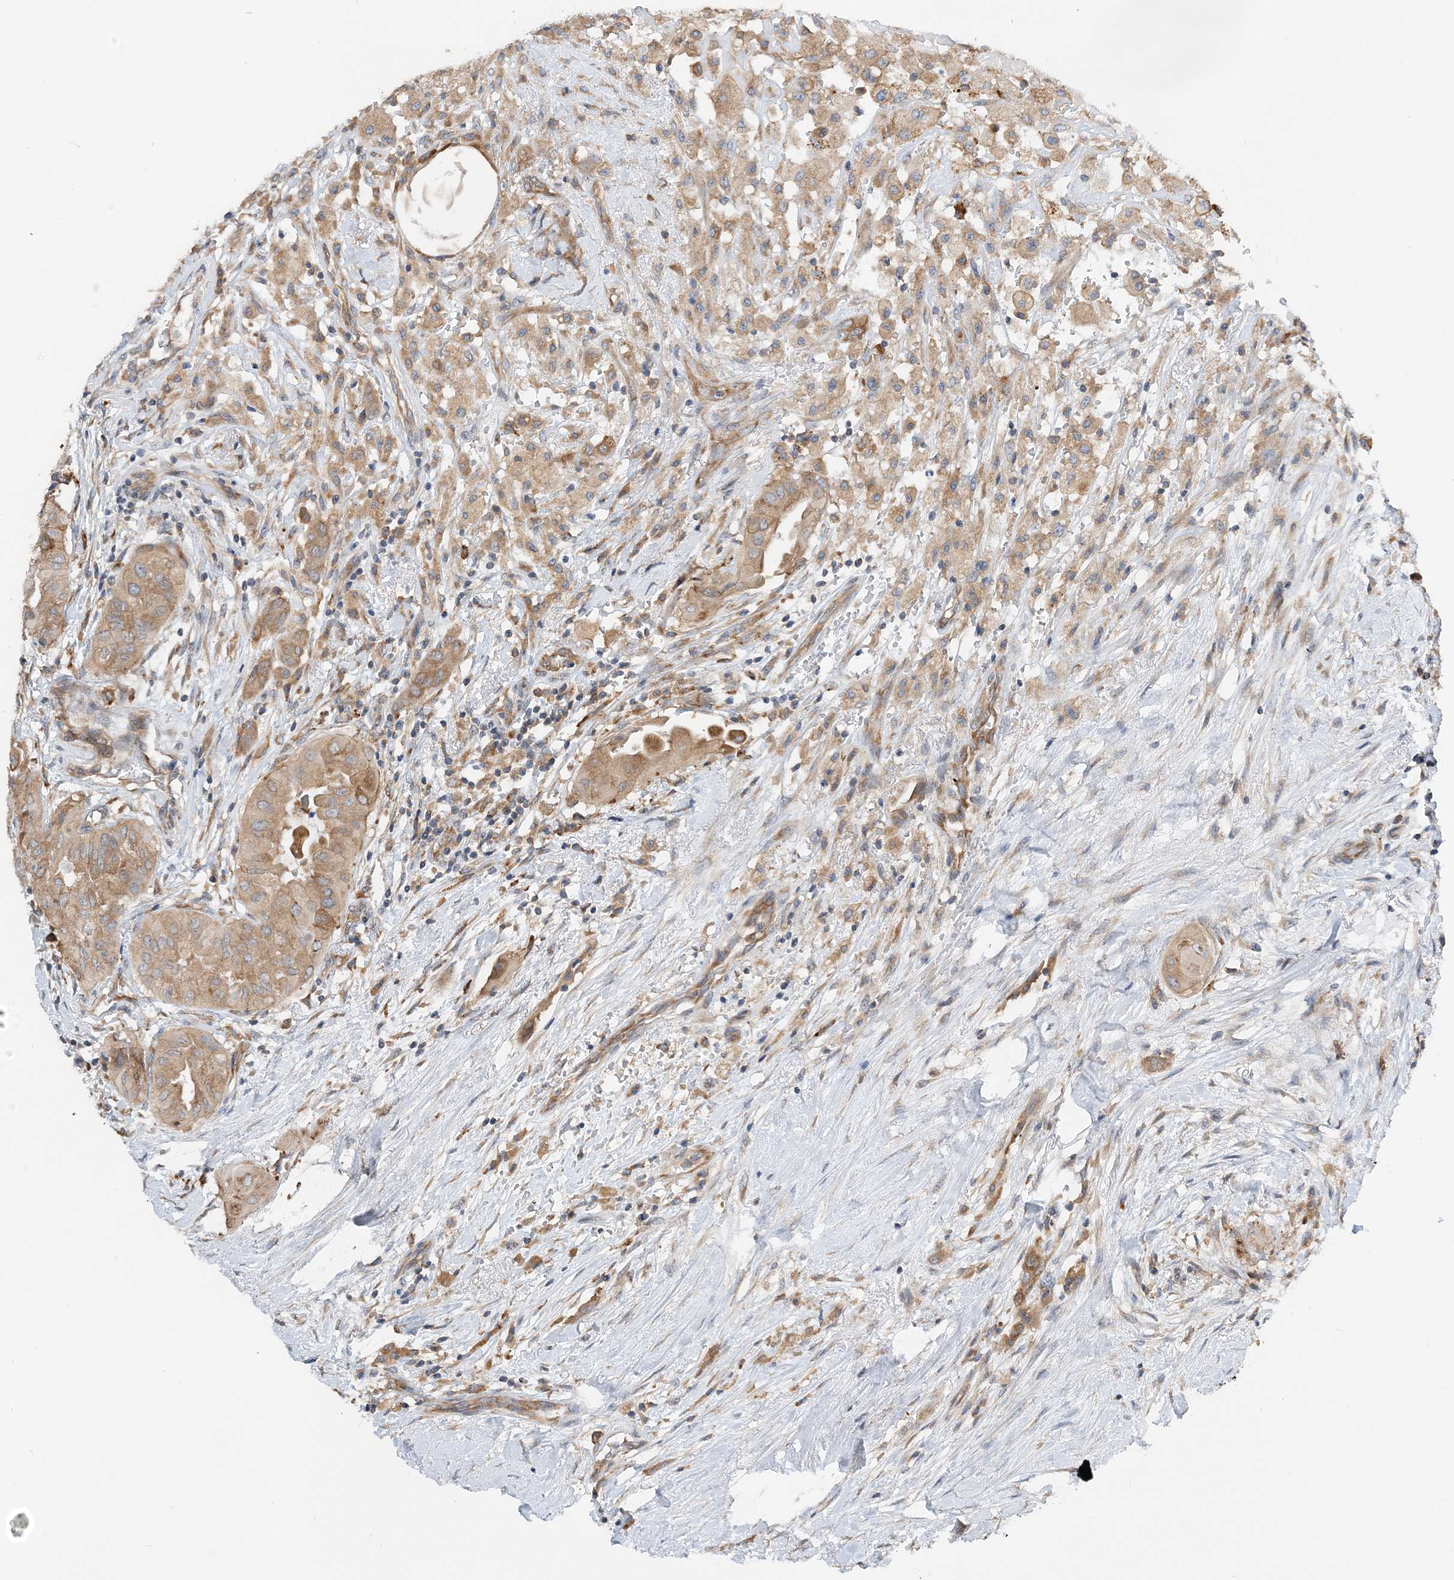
{"staining": {"intensity": "moderate", "quantity": ">75%", "location": "cytoplasmic/membranous"}, "tissue": "thyroid cancer", "cell_type": "Tumor cells", "image_type": "cancer", "snomed": [{"axis": "morphology", "description": "Papillary adenocarcinoma, NOS"}, {"axis": "topography", "description": "Thyroid gland"}], "caption": "Protein expression analysis of human thyroid cancer reveals moderate cytoplasmic/membranous expression in approximately >75% of tumor cells. (Stains: DAB (3,3'-diaminobenzidine) in brown, nuclei in blue, Microscopy: brightfield microscopy at high magnification).", "gene": "LARP4B", "patient": {"sex": "female", "age": 59}}